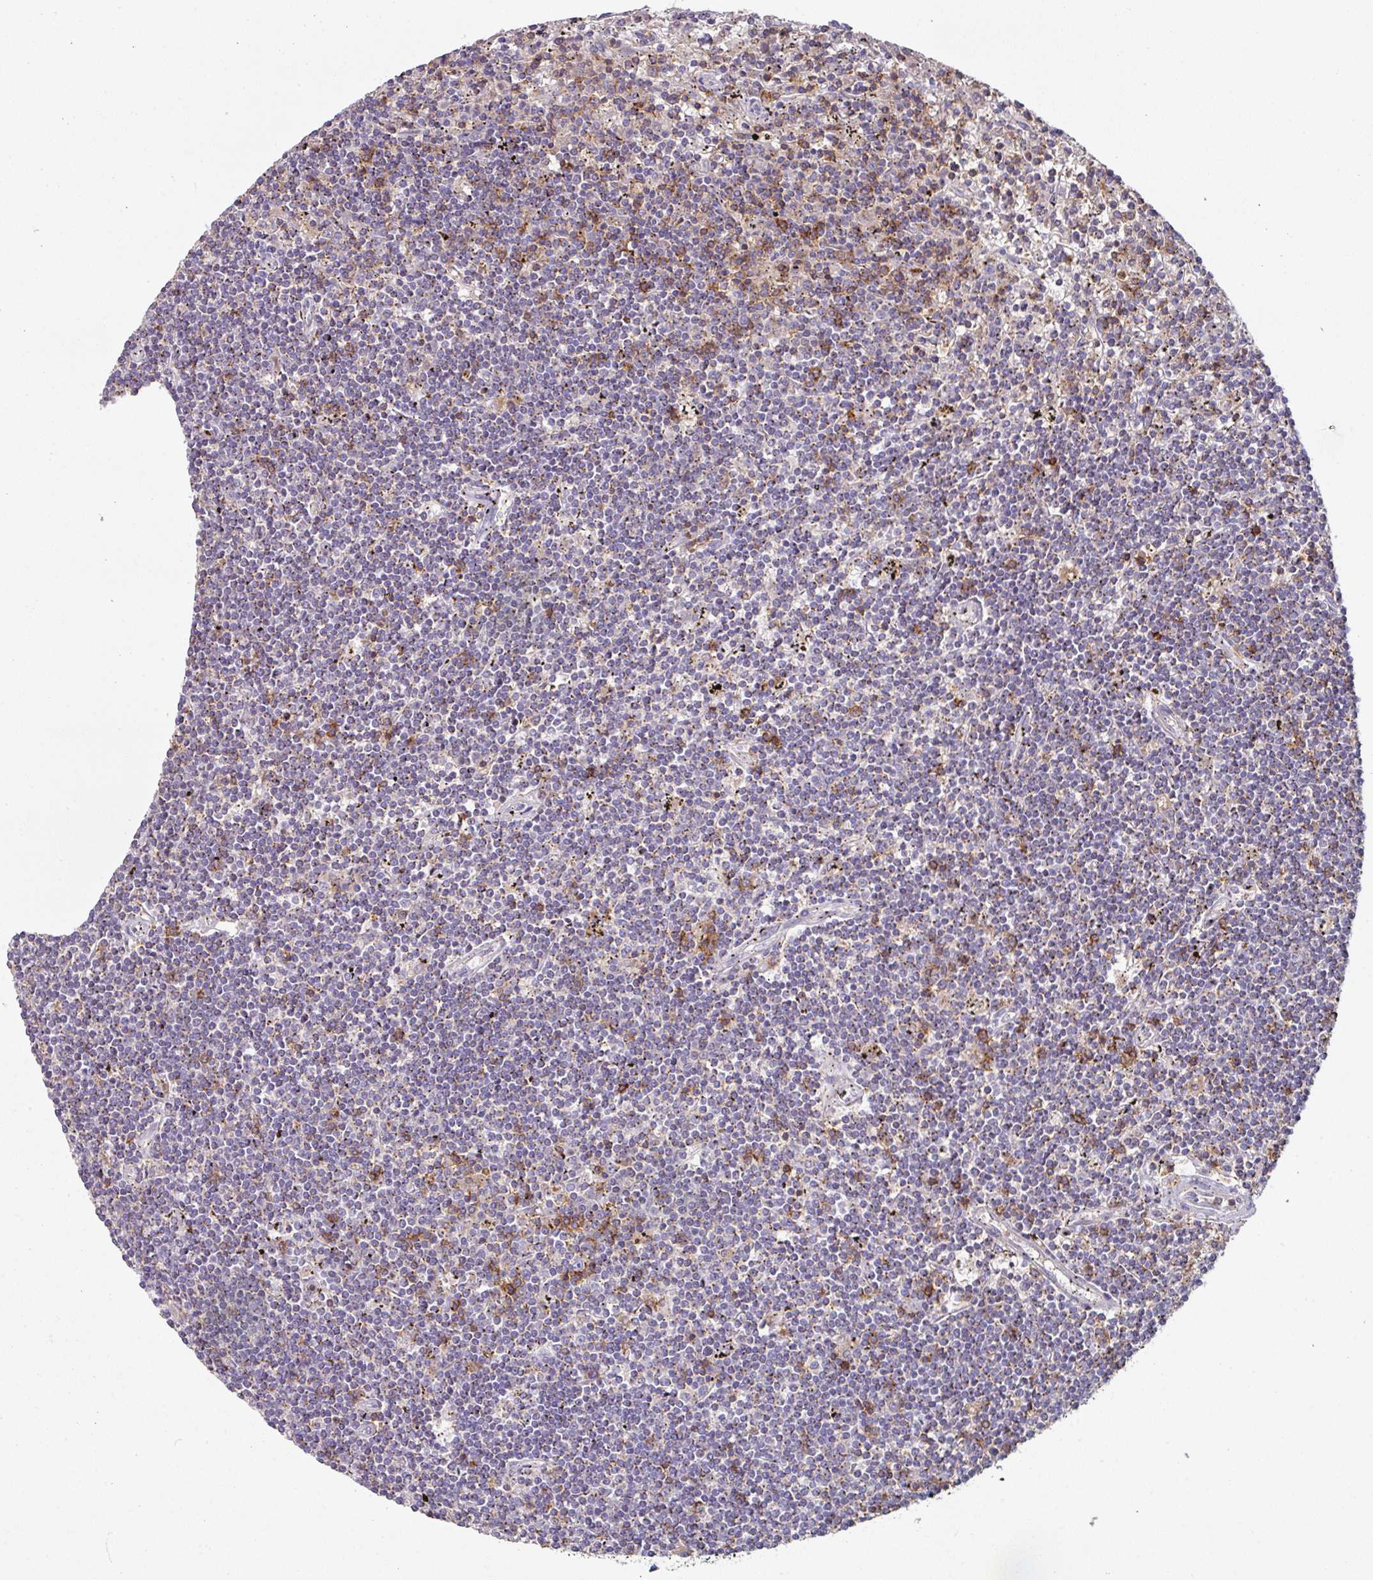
{"staining": {"intensity": "negative", "quantity": "none", "location": "none"}, "tissue": "lymphoma", "cell_type": "Tumor cells", "image_type": "cancer", "snomed": [{"axis": "morphology", "description": "Malignant lymphoma, non-Hodgkin's type, Low grade"}, {"axis": "topography", "description": "Spleen"}], "caption": "This photomicrograph is of lymphoma stained with immunohistochemistry to label a protein in brown with the nuclei are counter-stained blue. There is no staining in tumor cells.", "gene": "CD3G", "patient": {"sex": "male", "age": 76}}